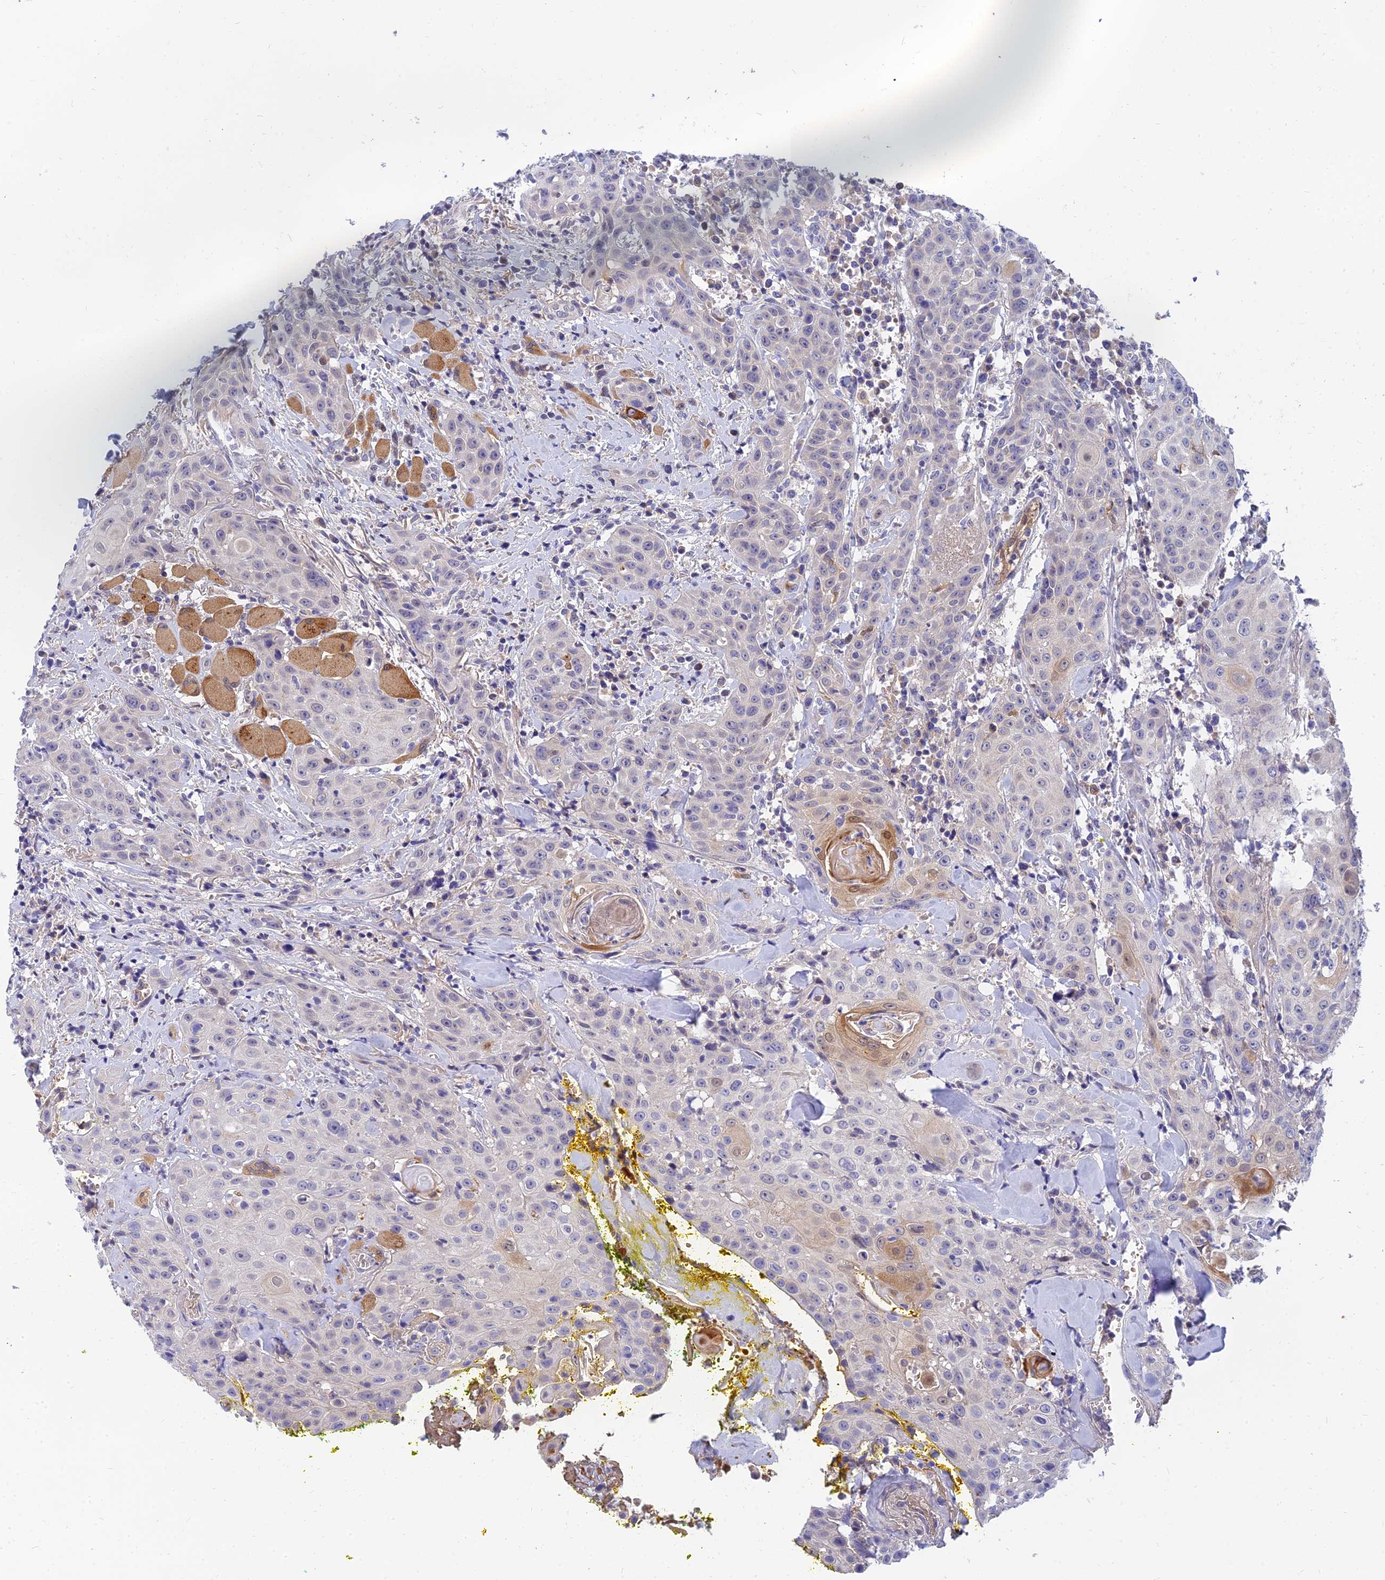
{"staining": {"intensity": "moderate", "quantity": "<25%", "location": "cytoplasmic/membranous"}, "tissue": "head and neck cancer", "cell_type": "Tumor cells", "image_type": "cancer", "snomed": [{"axis": "morphology", "description": "Squamous cell carcinoma, NOS"}, {"axis": "topography", "description": "Oral tissue"}, {"axis": "topography", "description": "Head-Neck"}], "caption": "Protein analysis of head and neck cancer (squamous cell carcinoma) tissue demonstrates moderate cytoplasmic/membranous positivity in approximately <25% of tumor cells. The staining was performed using DAB (3,3'-diaminobenzidine) to visualize the protein expression in brown, while the nuclei were stained in blue with hematoxylin (Magnification: 20x).", "gene": "ANKS4B", "patient": {"sex": "female", "age": 82}}